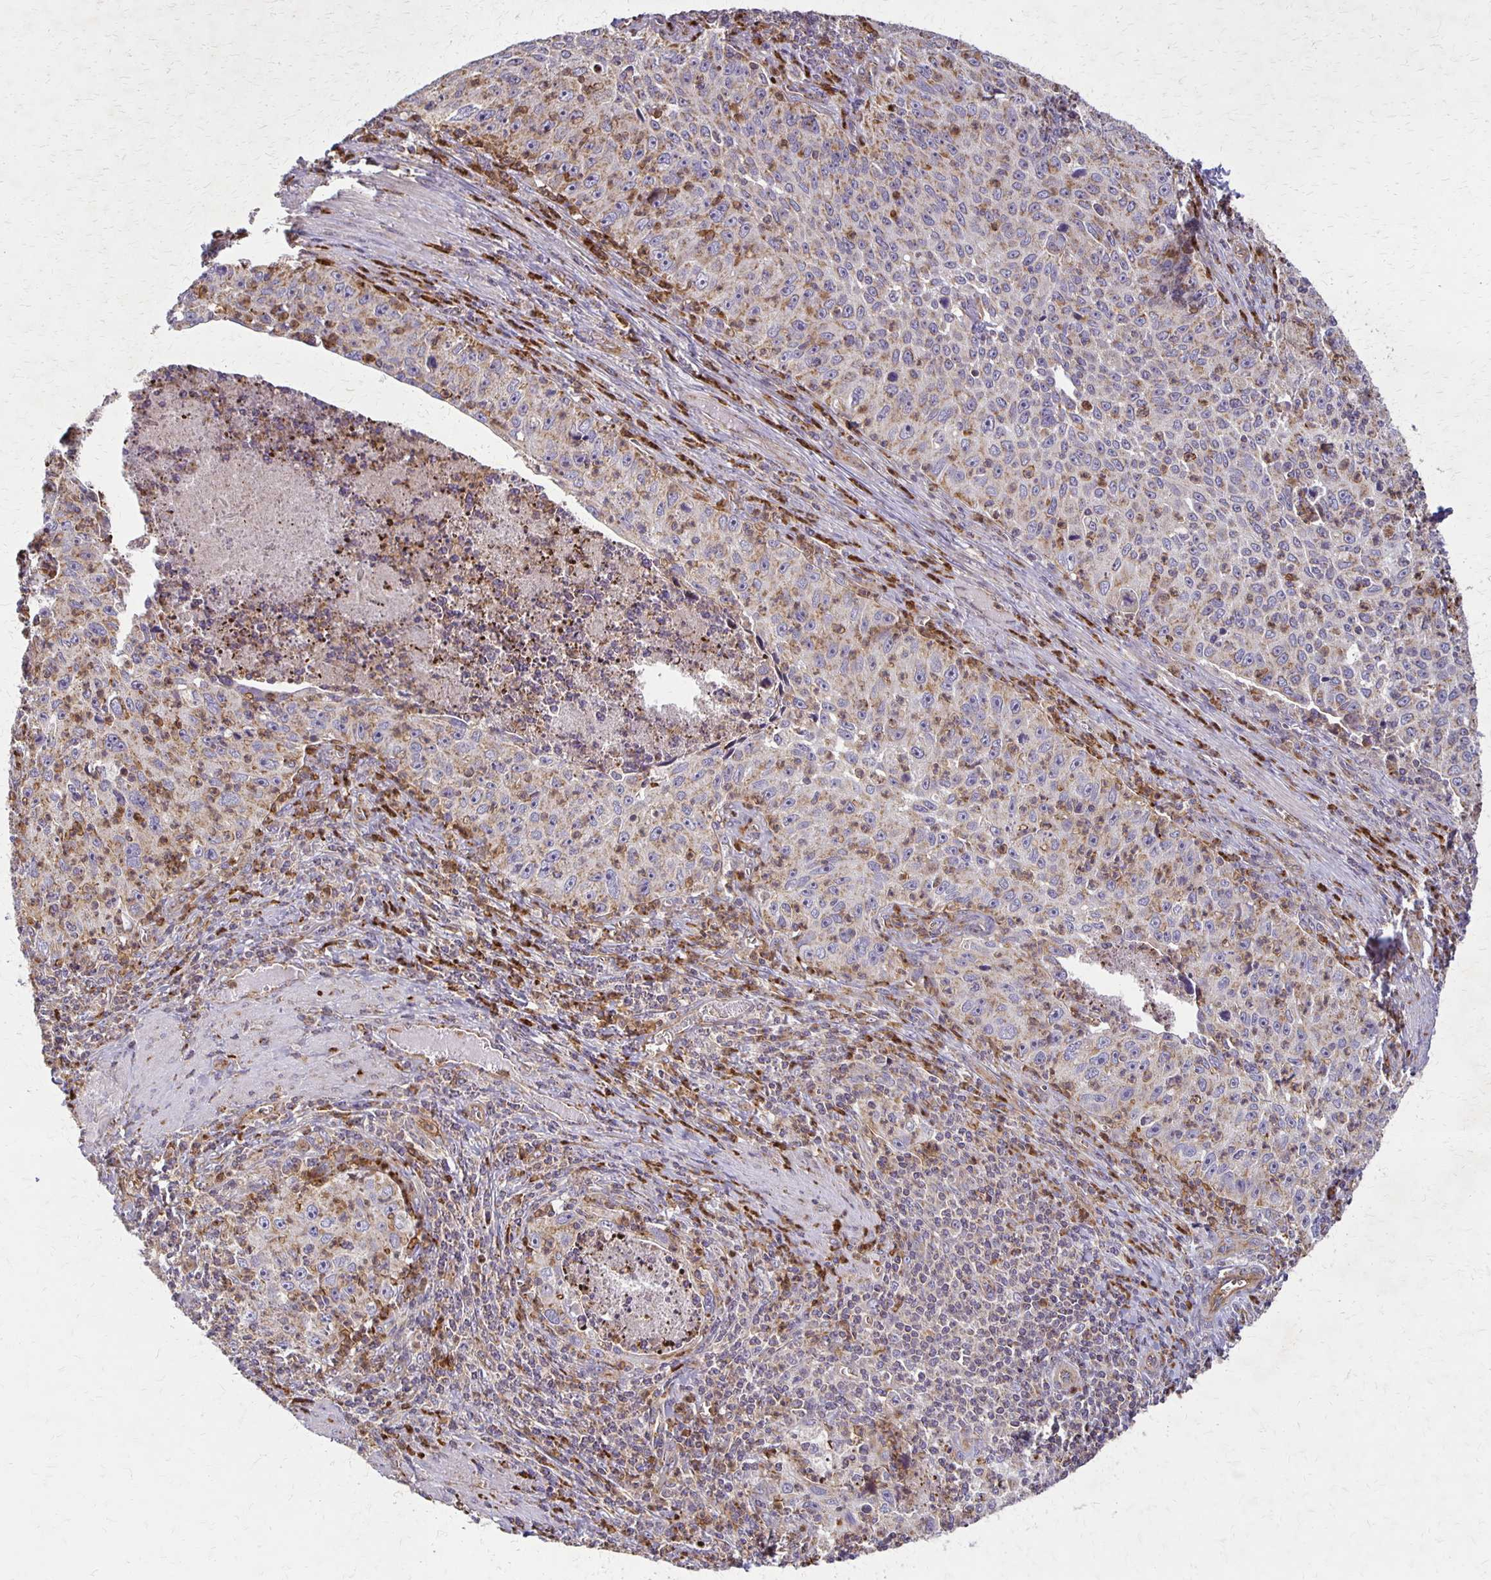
{"staining": {"intensity": "weak", "quantity": "<25%", "location": "cytoplasmic/membranous"}, "tissue": "cervical cancer", "cell_type": "Tumor cells", "image_type": "cancer", "snomed": [{"axis": "morphology", "description": "Squamous cell carcinoma, NOS"}, {"axis": "topography", "description": "Cervix"}], "caption": "This histopathology image is of cervical cancer stained with immunohistochemistry (IHC) to label a protein in brown with the nuclei are counter-stained blue. There is no positivity in tumor cells.", "gene": "EIF4EBP2", "patient": {"sex": "female", "age": 30}}